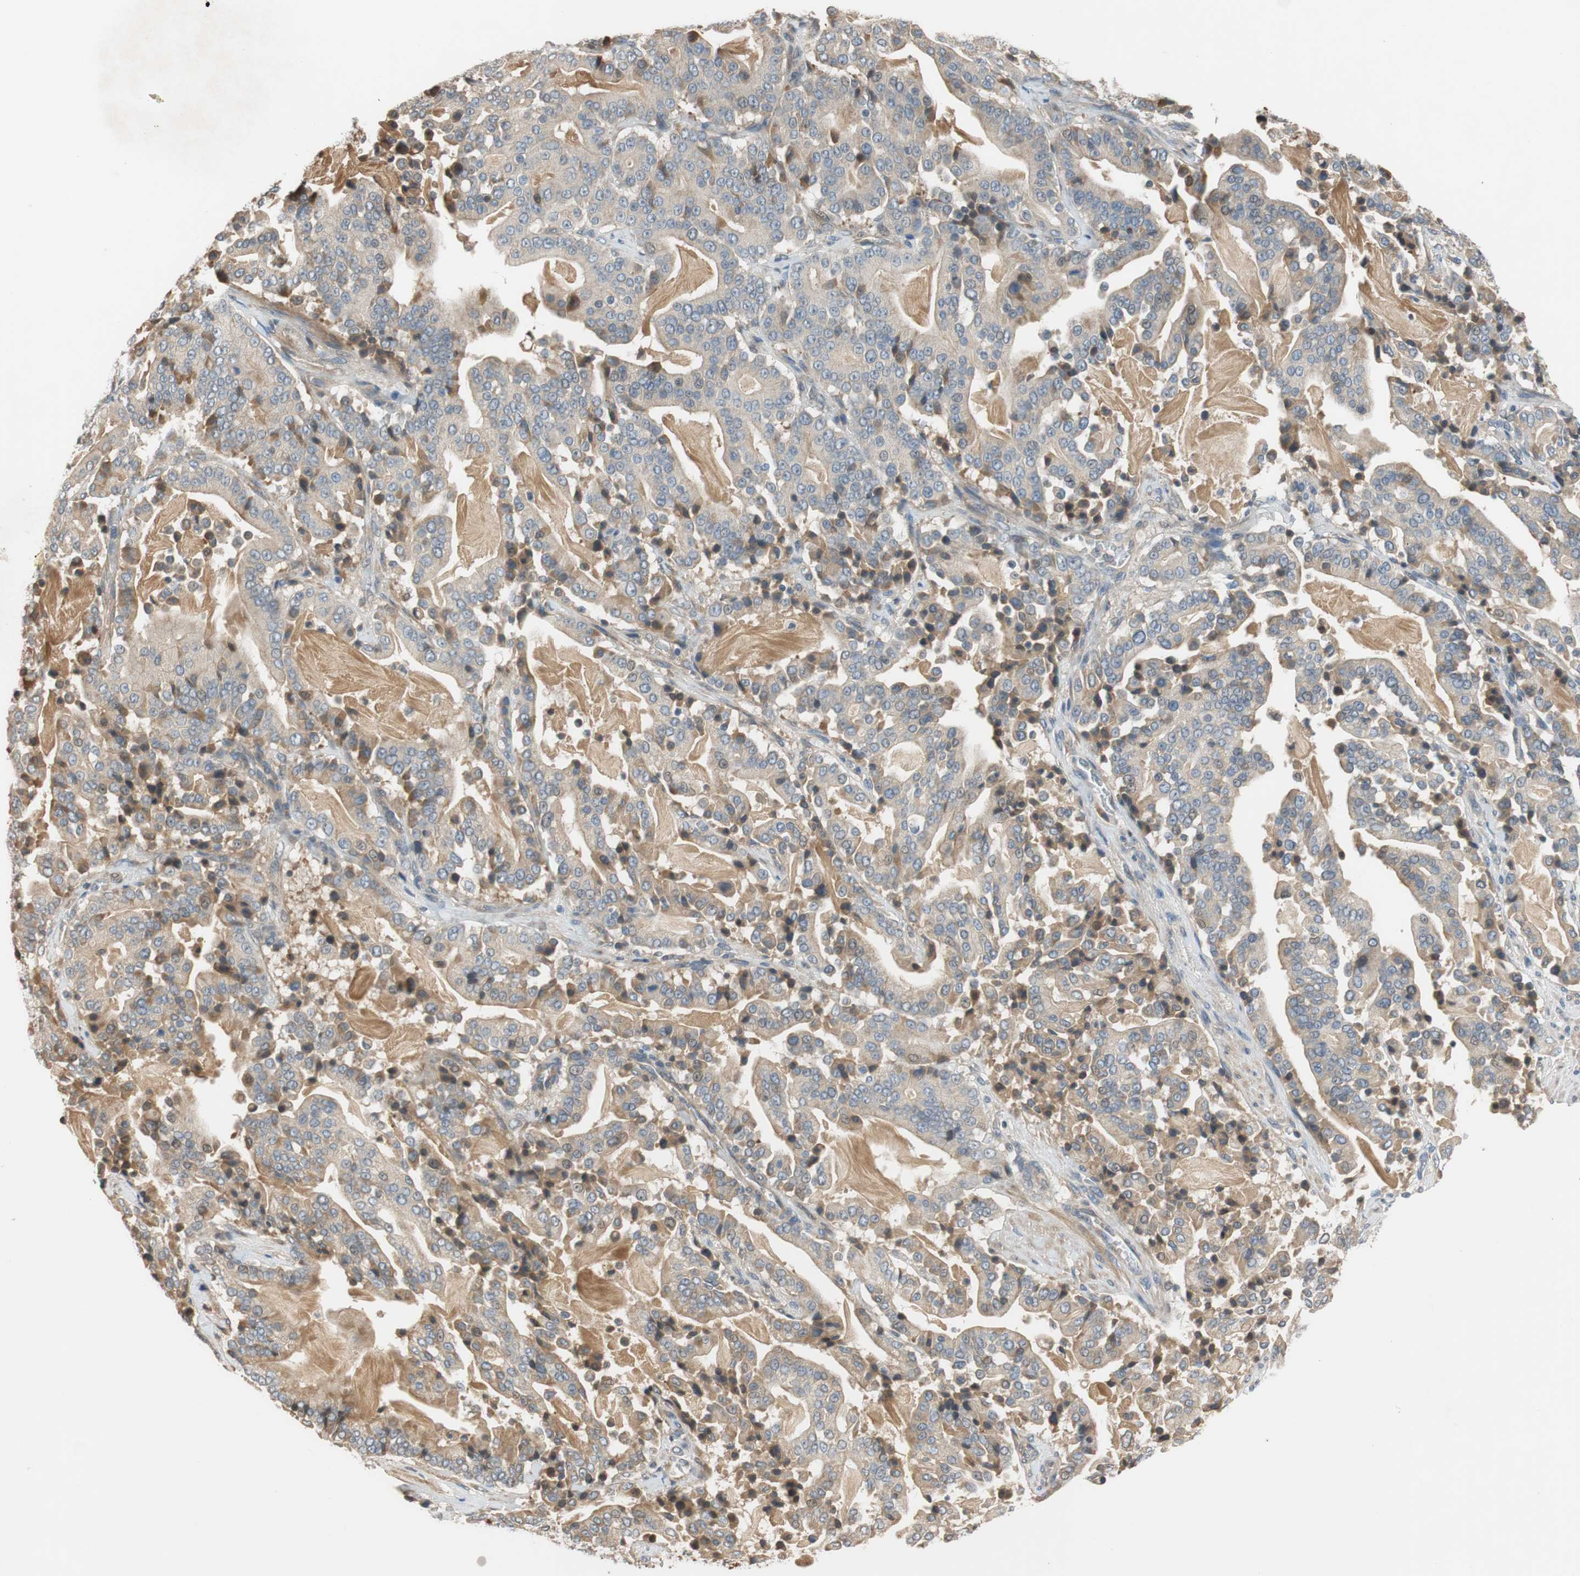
{"staining": {"intensity": "weak", "quantity": ">75%", "location": "cytoplasmic/membranous"}, "tissue": "pancreatic cancer", "cell_type": "Tumor cells", "image_type": "cancer", "snomed": [{"axis": "morphology", "description": "Adenocarcinoma, NOS"}, {"axis": "topography", "description": "Pancreas"}], "caption": "Human adenocarcinoma (pancreatic) stained for a protein (brown) demonstrates weak cytoplasmic/membranous positive staining in about >75% of tumor cells.", "gene": "C4A", "patient": {"sex": "male", "age": 63}}